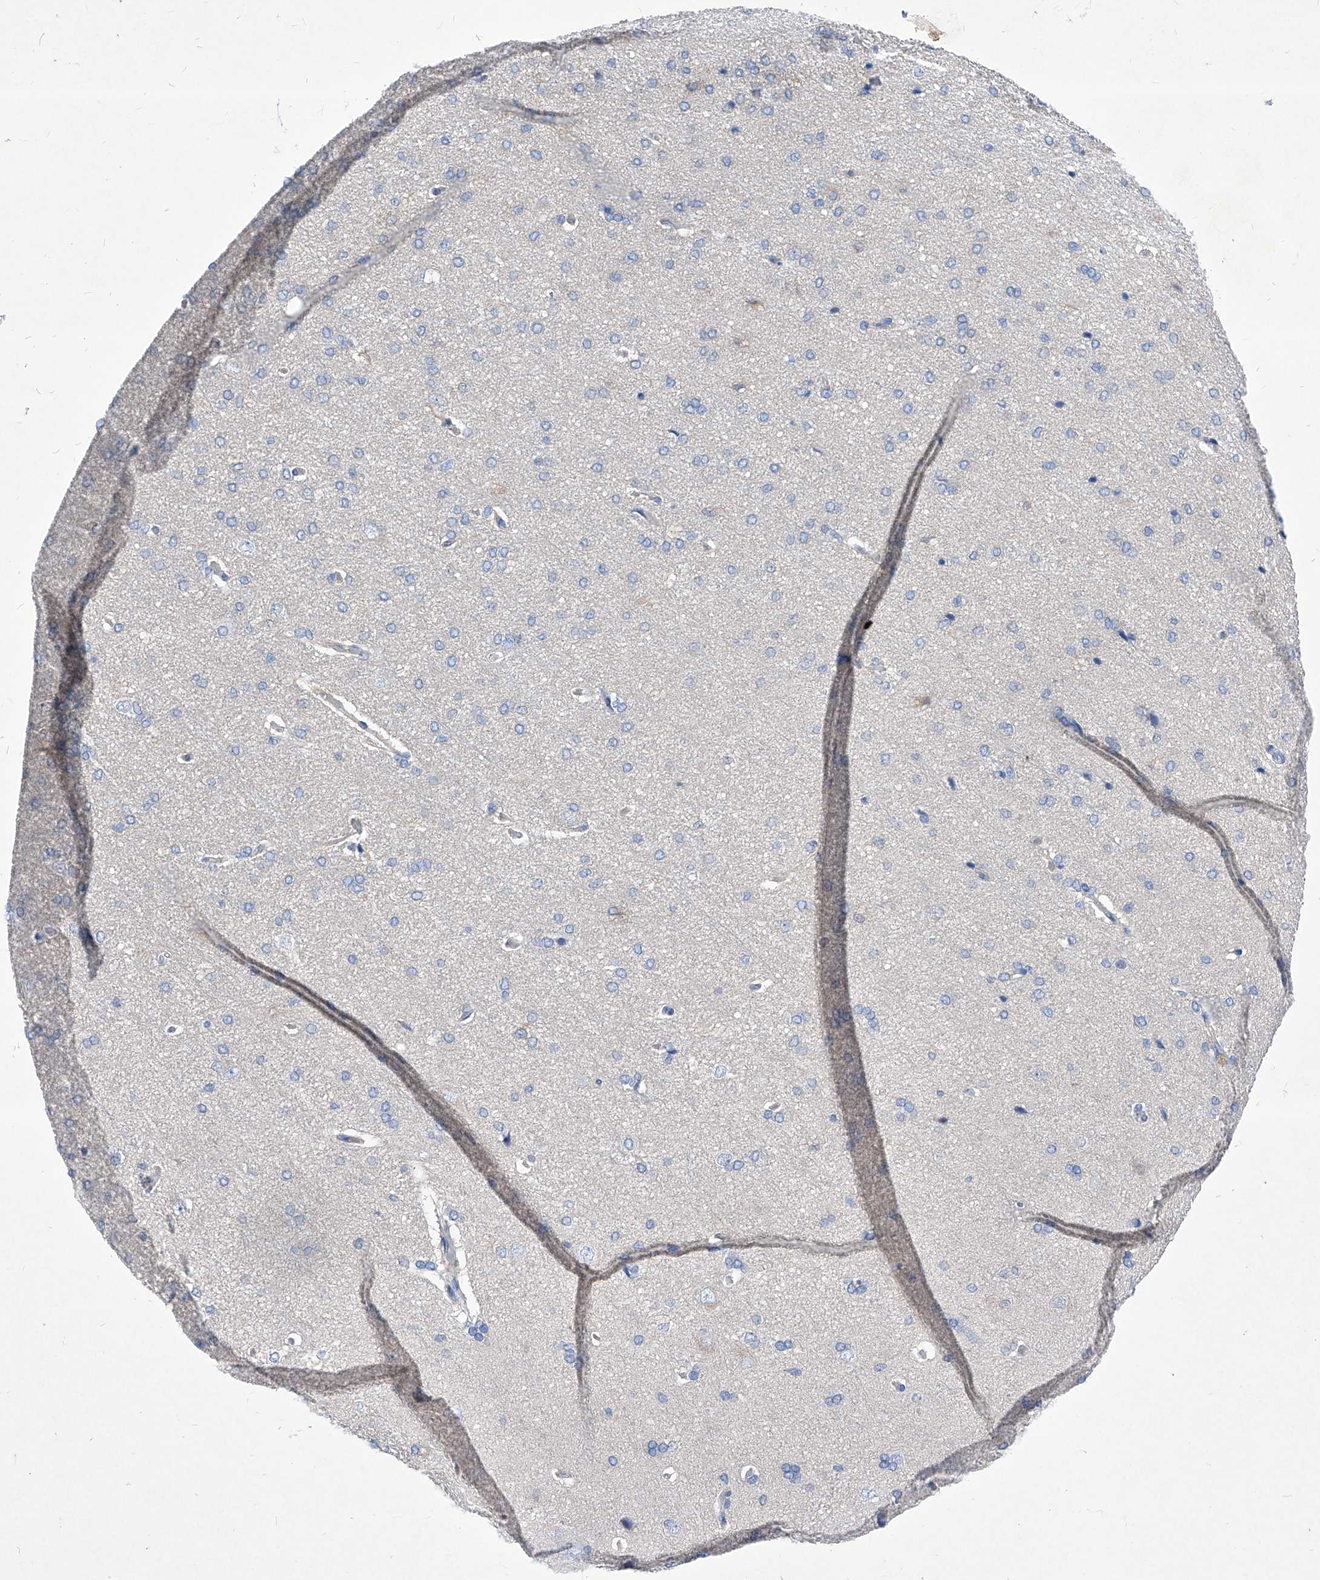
{"staining": {"intensity": "negative", "quantity": "none", "location": "none"}, "tissue": "cerebral cortex", "cell_type": "Endothelial cells", "image_type": "normal", "snomed": [{"axis": "morphology", "description": "Normal tissue, NOS"}, {"axis": "topography", "description": "Cerebral cortex"}], "caption": "IHC photomicrograph of benign human cerebral cortex stained for a protein (brown), which reveals no positivity in endothelial cells.", "gene": "XPNPEP1", "patient": {"sex": "male", "age": 62}}